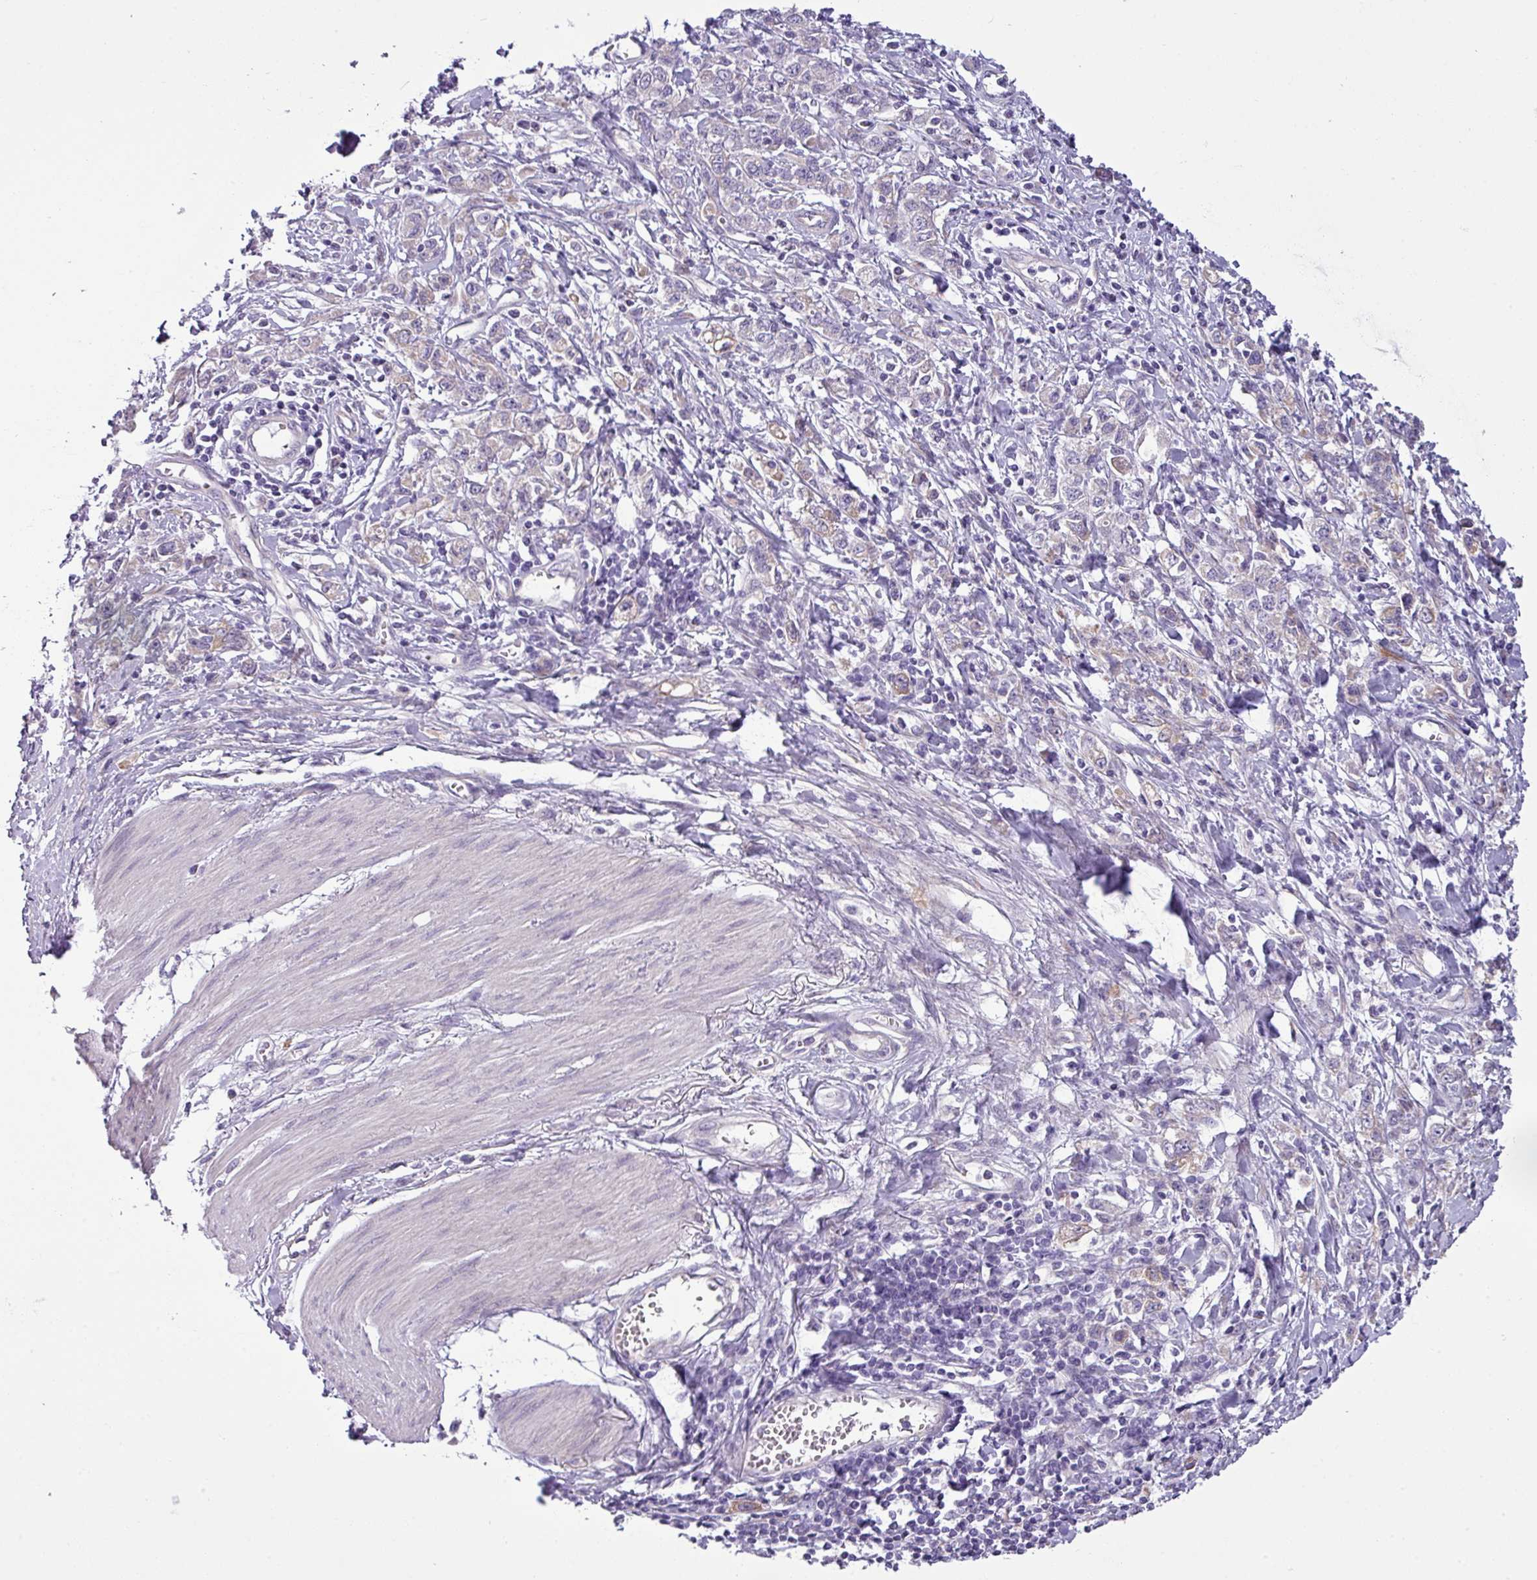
{"staining": {"intensity": "negative", "quantity": "none", "location": "none"}, "tissue": "stomach cancer", "cell_type": "Tumor cells", "image_type": "cancer", "snomed": [{"axis": "morphology", "description": "Adenocarcinoma, NOS"}, {"axis": "topography", "description": "Stomach"}], "caption": "DAB (3,3'-diaminobenzidine) immunohistochemical staining of human adenocarcinoma (stomach) shows no significant staining in tumor cells.", "gene": "TOR1AIP2", "patient": {"sex": "female", "age": 76}}